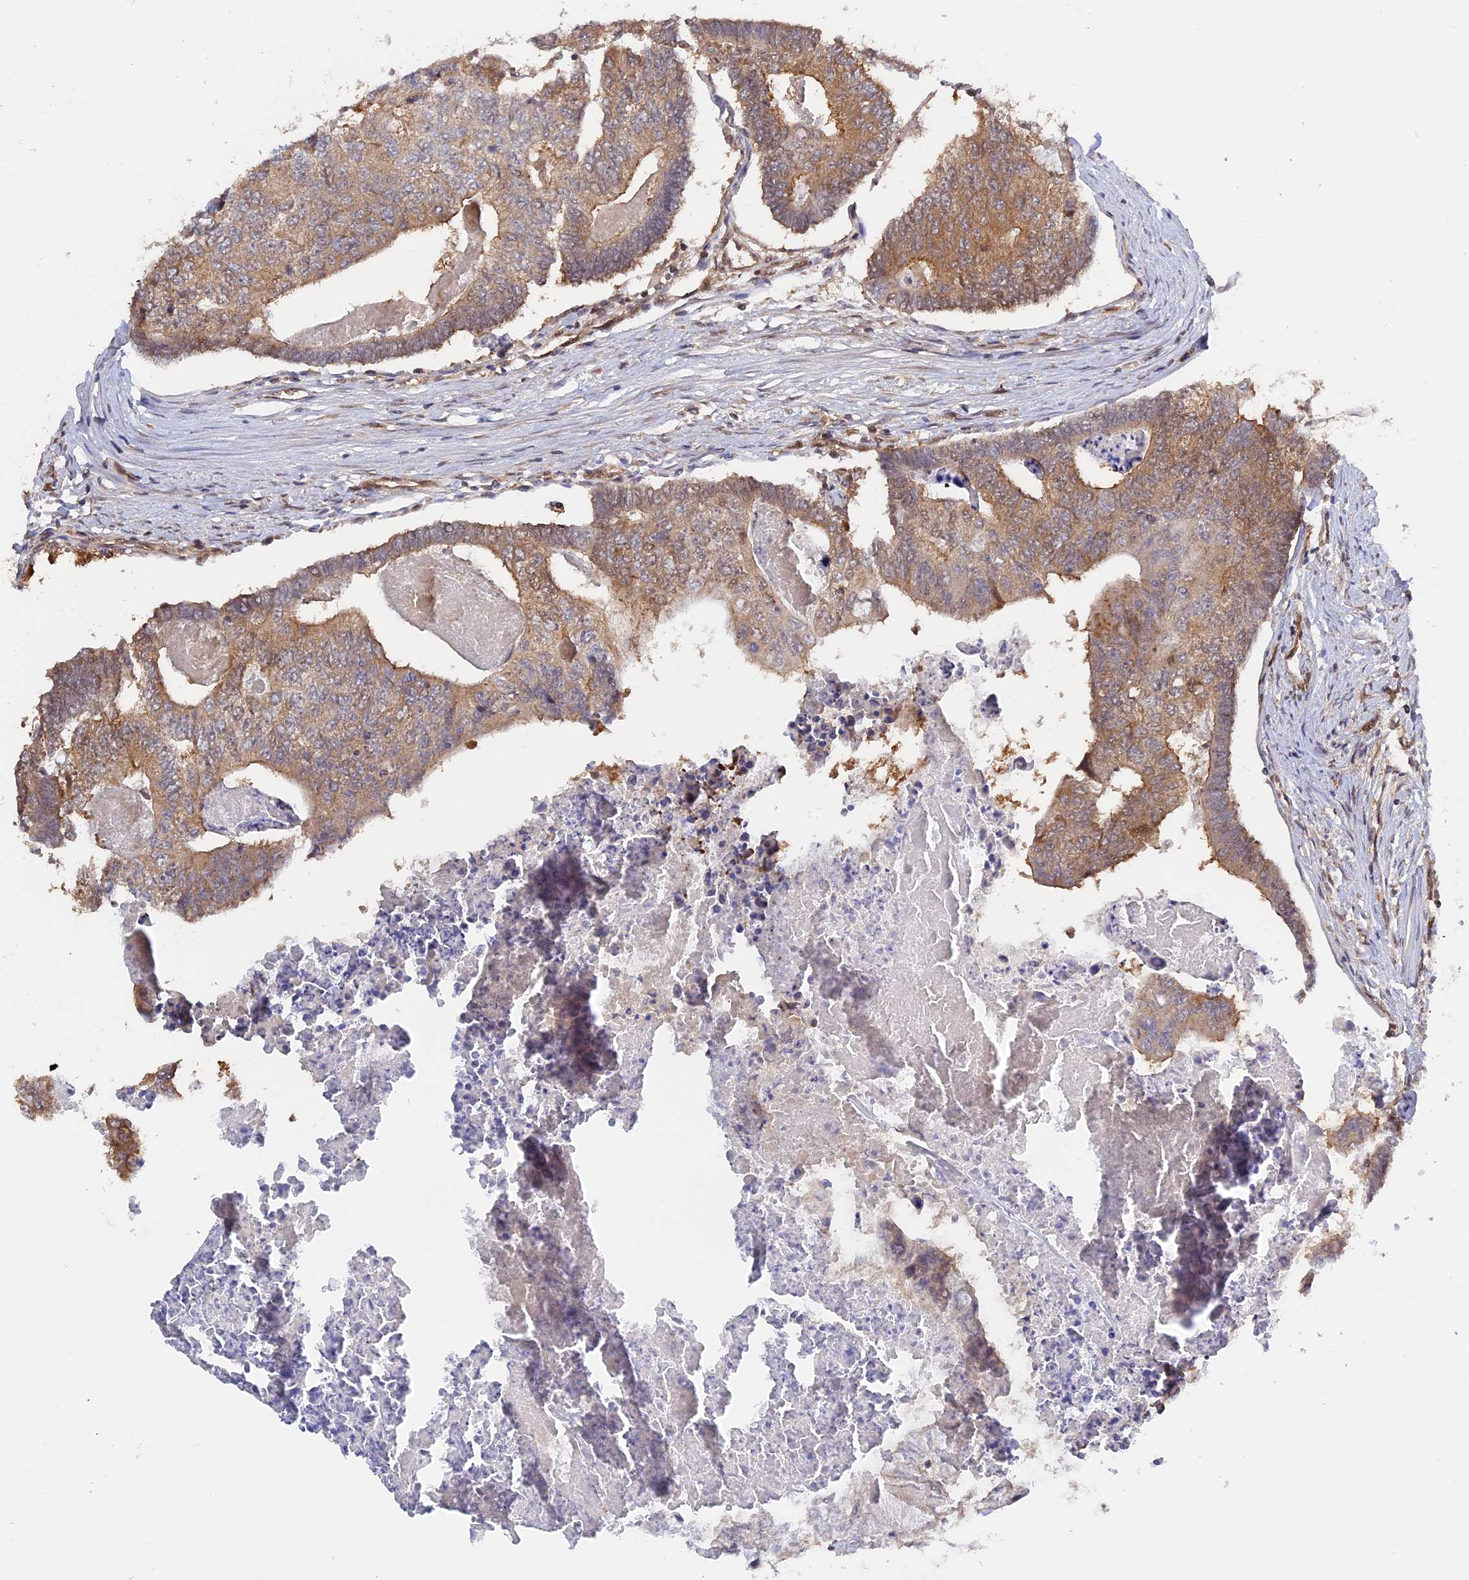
{"staining": {"intensity": "moderate", "quantity": "25%-75%", "location": "cytoplasmic/membranous"}, "tissue": "colorectal cancer", "cell_type": "Tumor cells", "image_type": "cancer", "snomed": [{"axis": "morphology", "description": "Adenocarcinoma, NOS"}, {"axis": "topography", "description": "Colon"}], "caption": "DAB (3,3'-diaminobenzidine) immunohistochemical staining of colorectal cancer shows moderate cytoplasmic/membranous protein staining in about 25%-75% of tumor cells.", "gene": "ZNF428", "patient": {"sex": "female", "age": 67}}